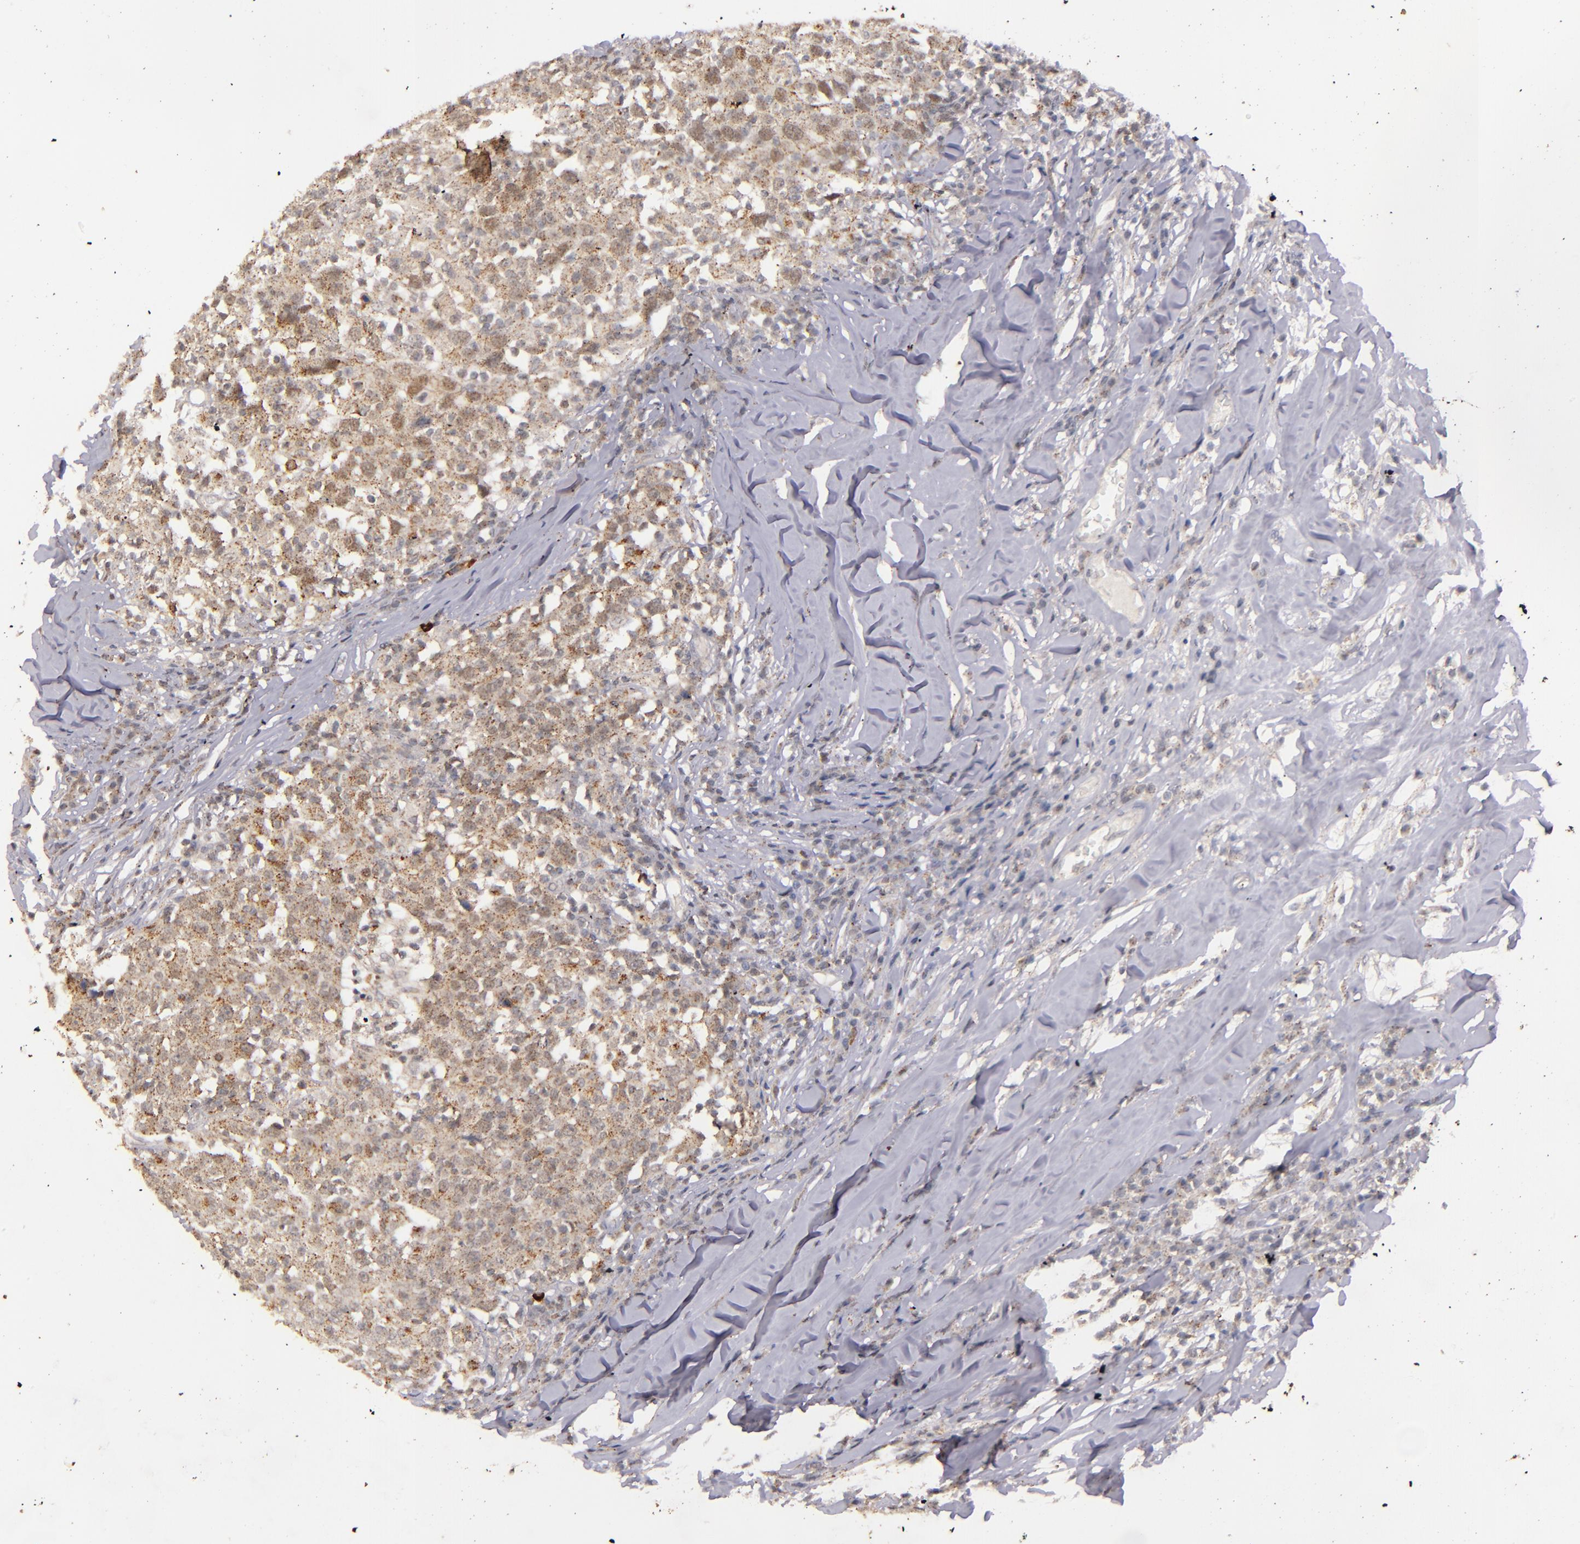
{"staining": {"intensity": "moderate", "quantity": ">75%", "location": "cytoplasmic/membranous"}, "tissue": "head and neck cancer", "cell_type": "Tumor cells", "image_type": "cancer", "snomed": [{"axis": "morphology", "description": "Adenocarcinoma, NOS"}, {"axis": "topography", "description": "Salivary gland"}, {"axis": "topography", "description": "Head-Neck"}], "caption": "A micrograph showing moderate cytoplasmic/membranous positivity in approximately >75% of tumor cells in adenocarcinoma (head and neck), as visualized by brown immunohistochemical staining.", "gene": "SYP", "patient": {"sex": "female", "age": 65}}